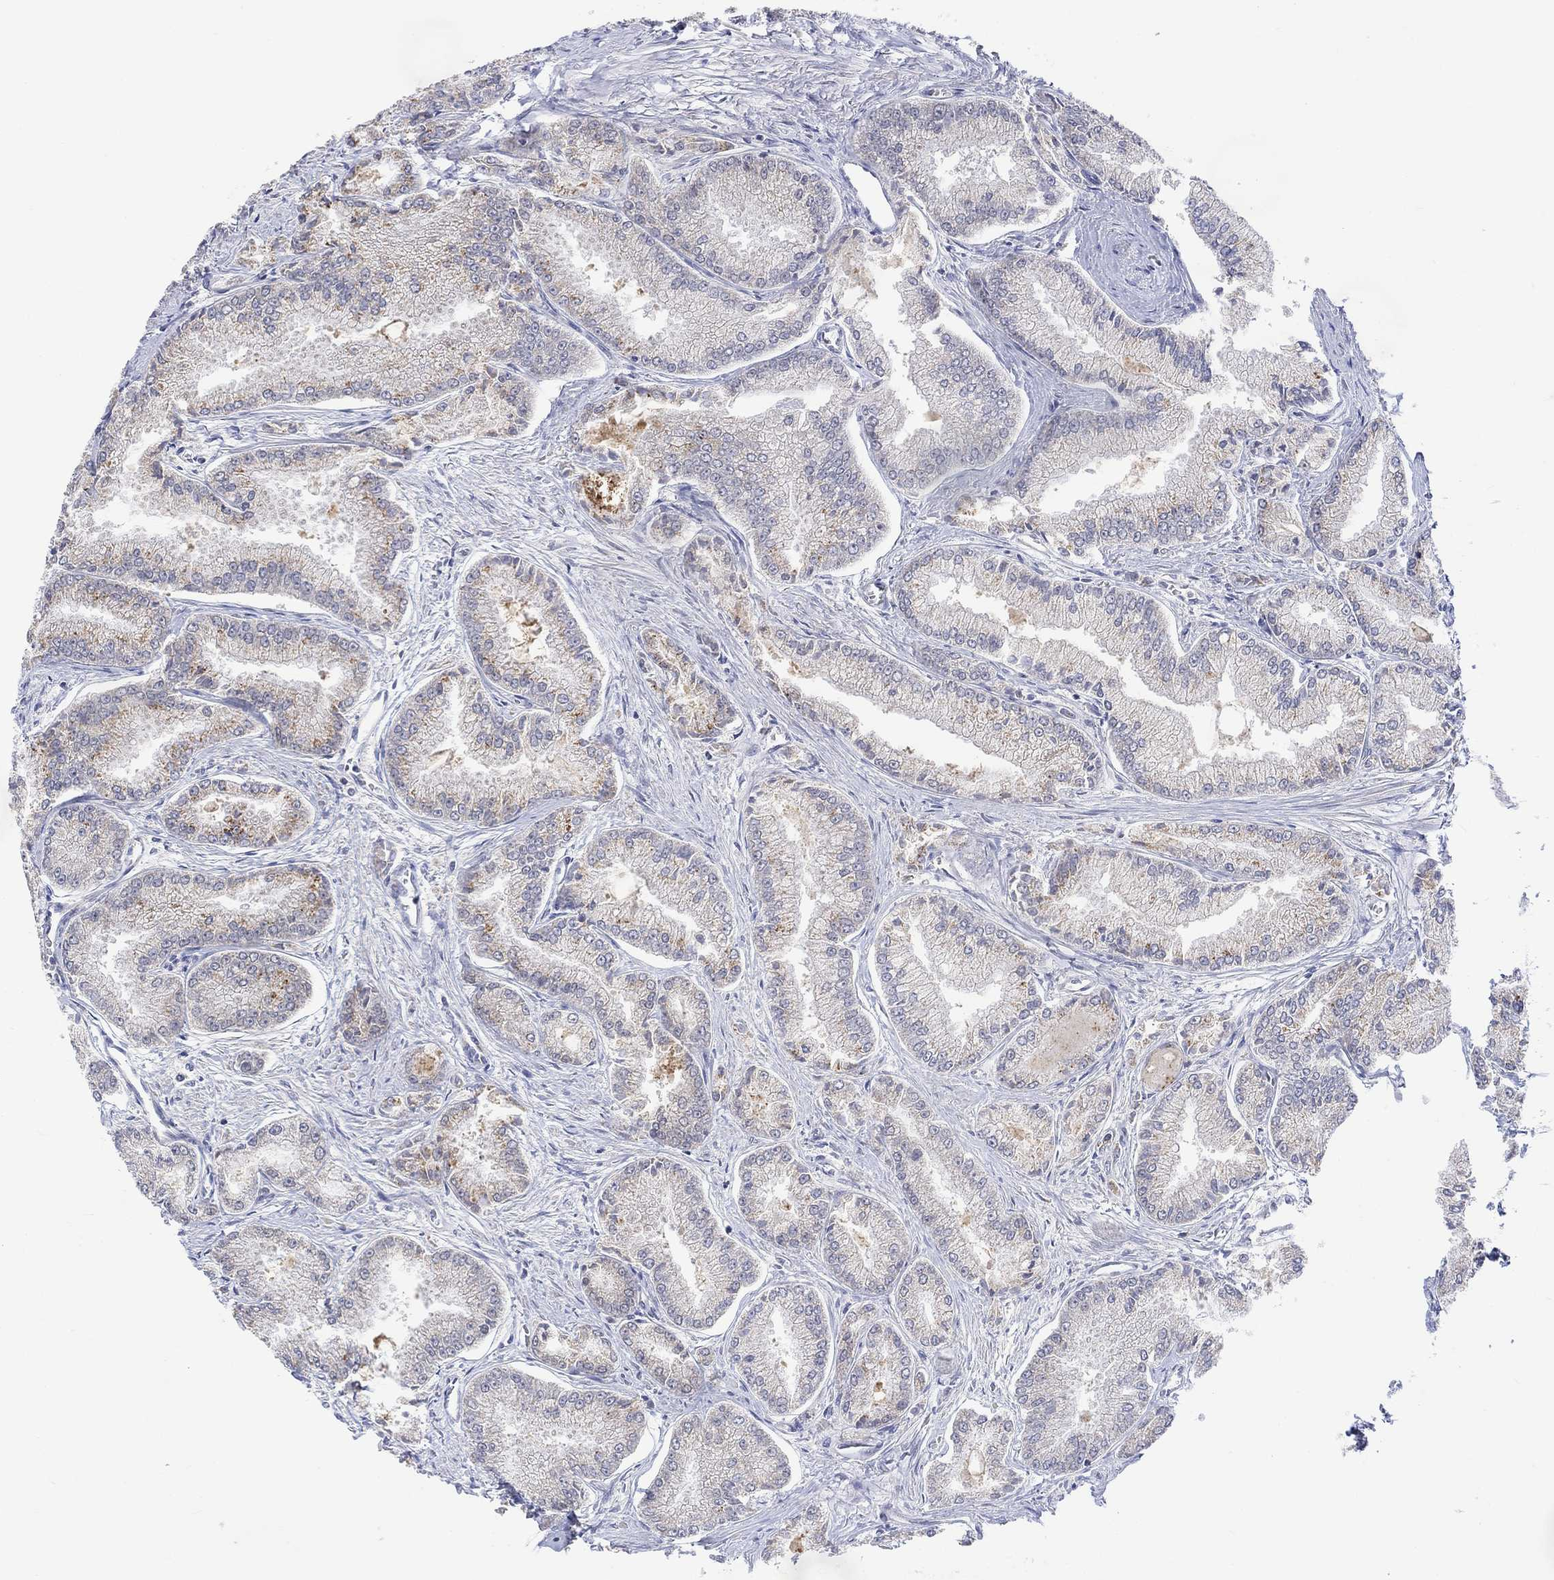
{"staining": {"intensity": "weak", "quantity": "<25%", "location": "cytoplasmic/membranous"}, "tissue": "prostate cancer", "cell_type": "Tumor cells", "image_type": "cancer", "snomed": [{"axis": "morphology", "description": "Adenocarcinoma, NOS"}, {"axis": "morphology", "description": "Adenocarcinoma, High grade"}, {"axis": "topography", "description": "Prostate"}], "caption": "Immunohistochemical staining of adenocarcinoma (prostate) exhibits no significant positivity in tumor cells.", "gene": "SLC48A1", "patient": {"sex": "male", "age": 70}}